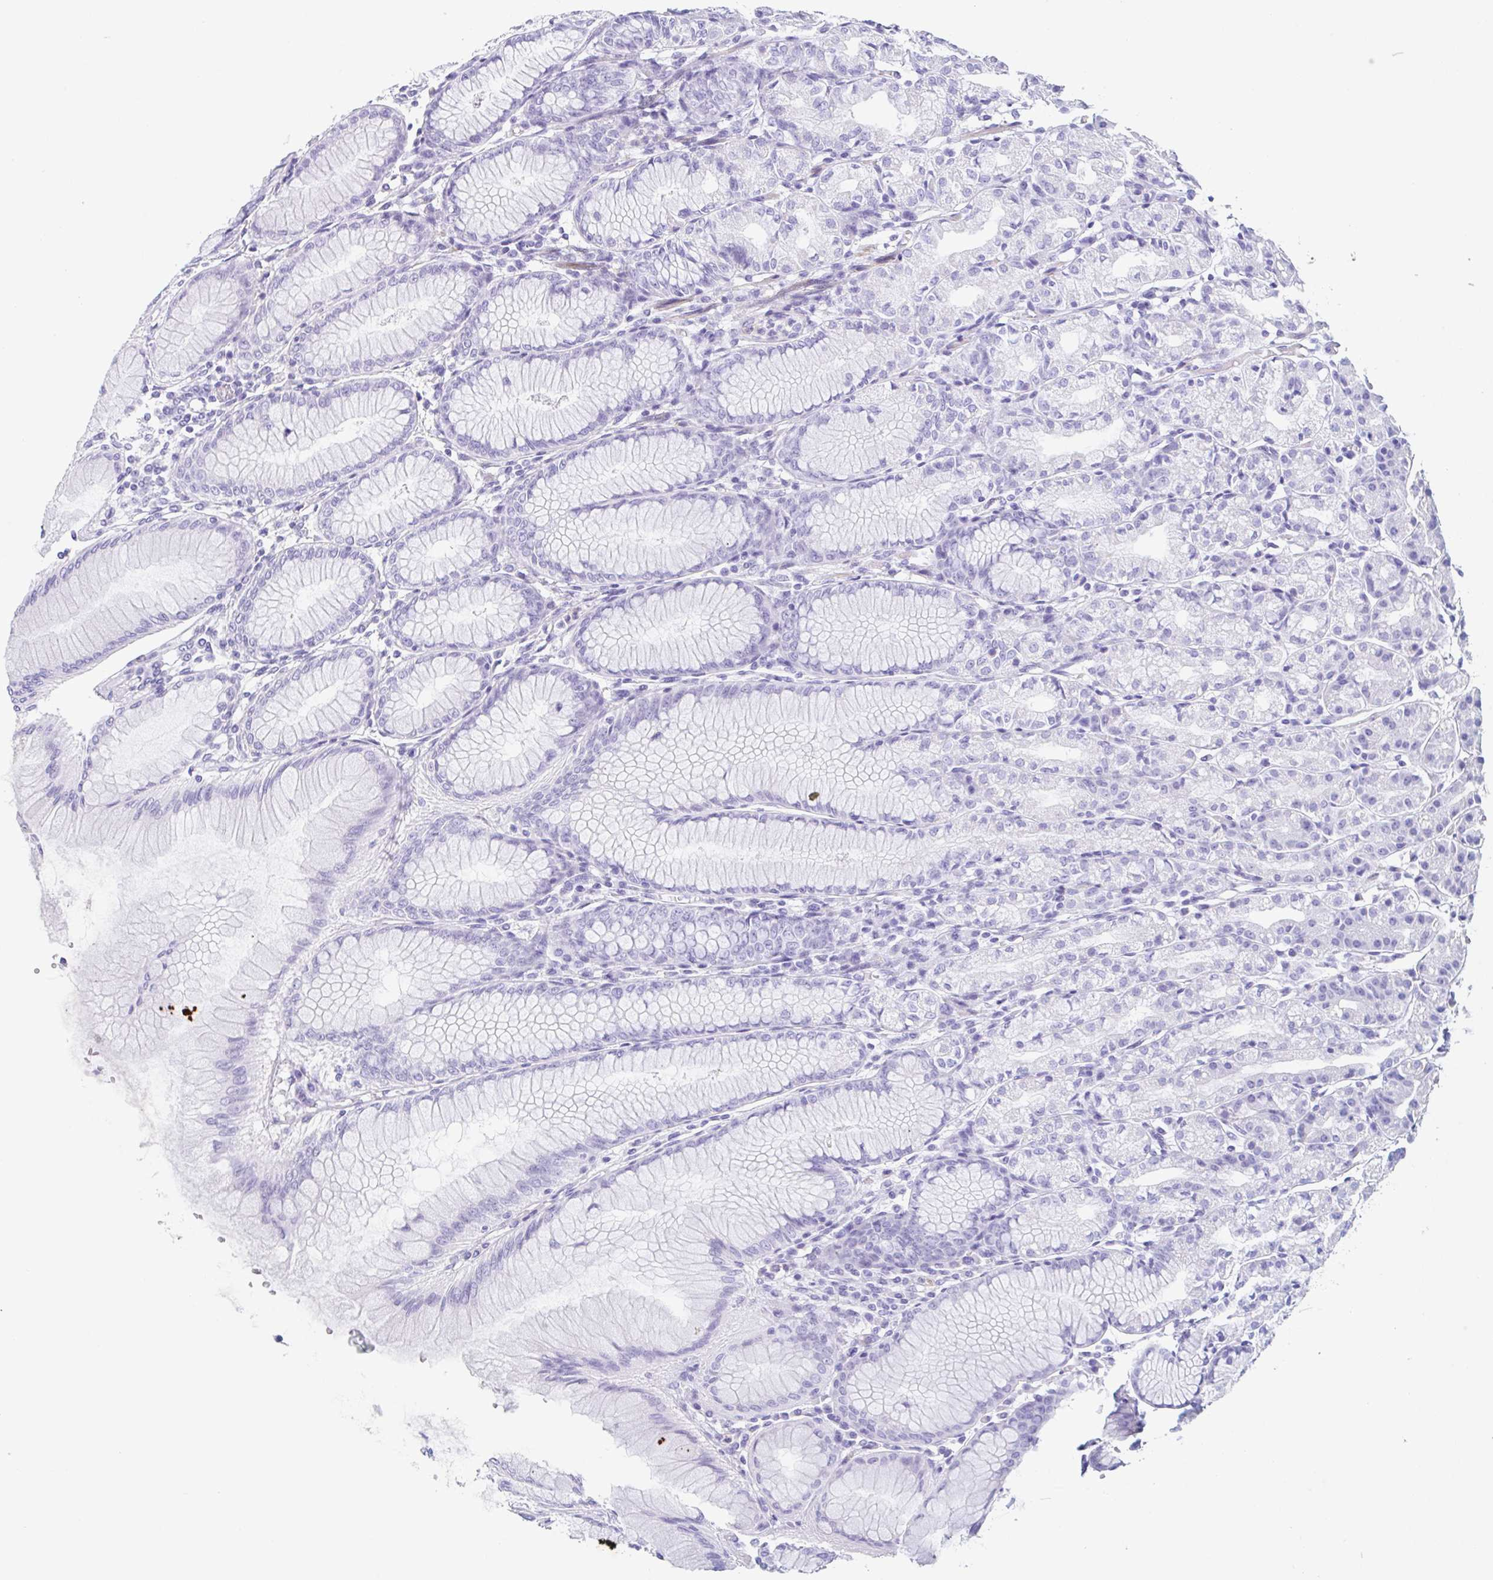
{"staining": {"intensity": "negative", "quantity": "none", "location": "none"}, "tissue": "stomach", "cell_type": "Glandular cells", "image_type": "normal", "snomed": [{"axis": "morphology", "description": "Normal tissue, NOS"}, {"axis": "topography", "description": "Stomach"}], "caption": "An immunohistochemistry (IHC) image of normal stomach is shown. There is no staining in glandular cells of stomach.", "gene": "TAS2R41", "patient": {"sex": "female", "age": 57}}